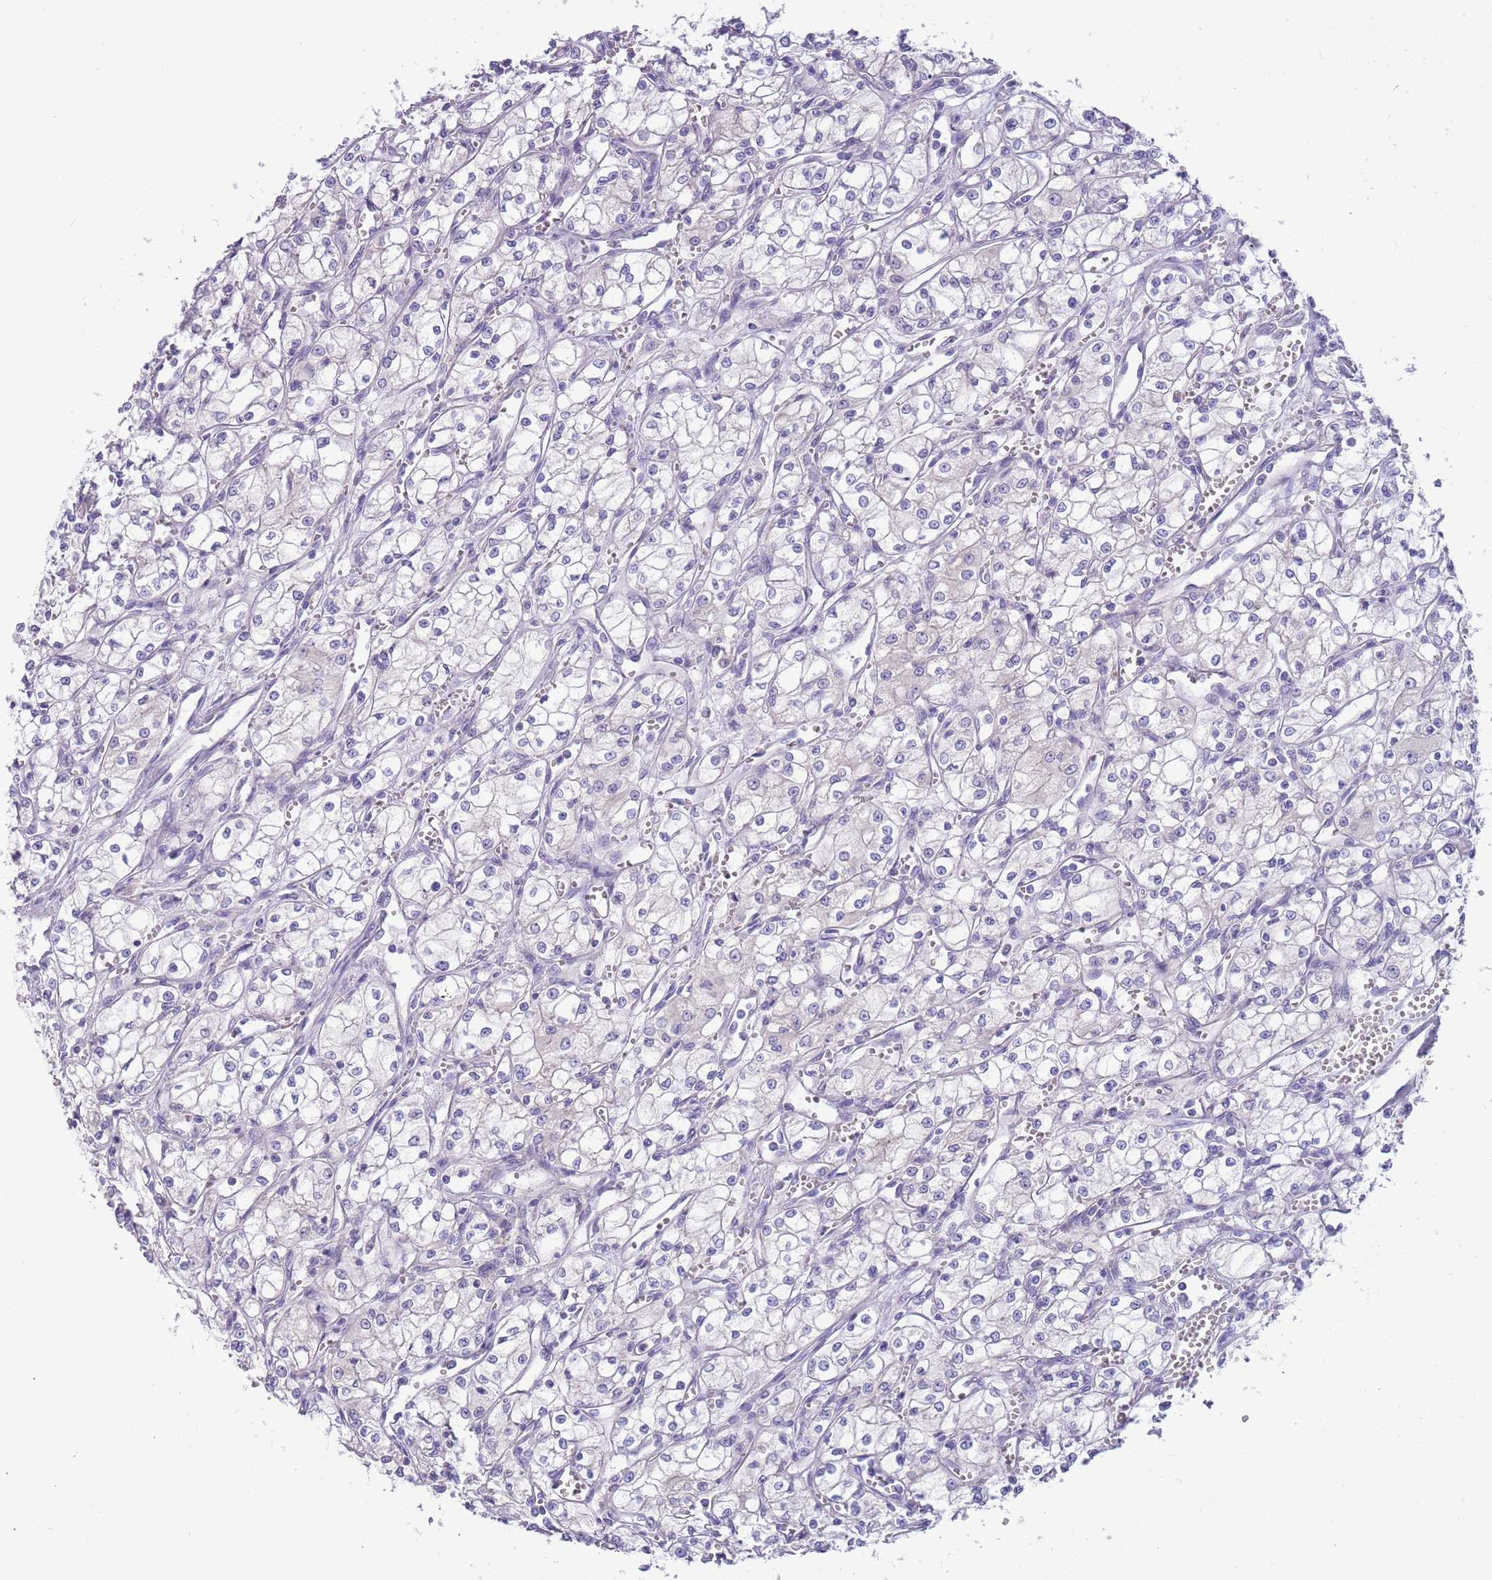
{"staining": {"intensity": "negative", "quantity": "none", "location": "none"}, "tissue": "renal cancer", "cell_type": "Tumor cells", "image_type": "cancer", "snomed": [{"axis": "morphology", "description": "Adenocarcinoma, NOS"}, {"axis": "topography", "description": "Kidney"}], "caption": "Immunohistochemical staining of renal cancer displays no significant staining in tumor cells.", "gene": "CABYR", "patient": {"sex": "male", "age": 59}}